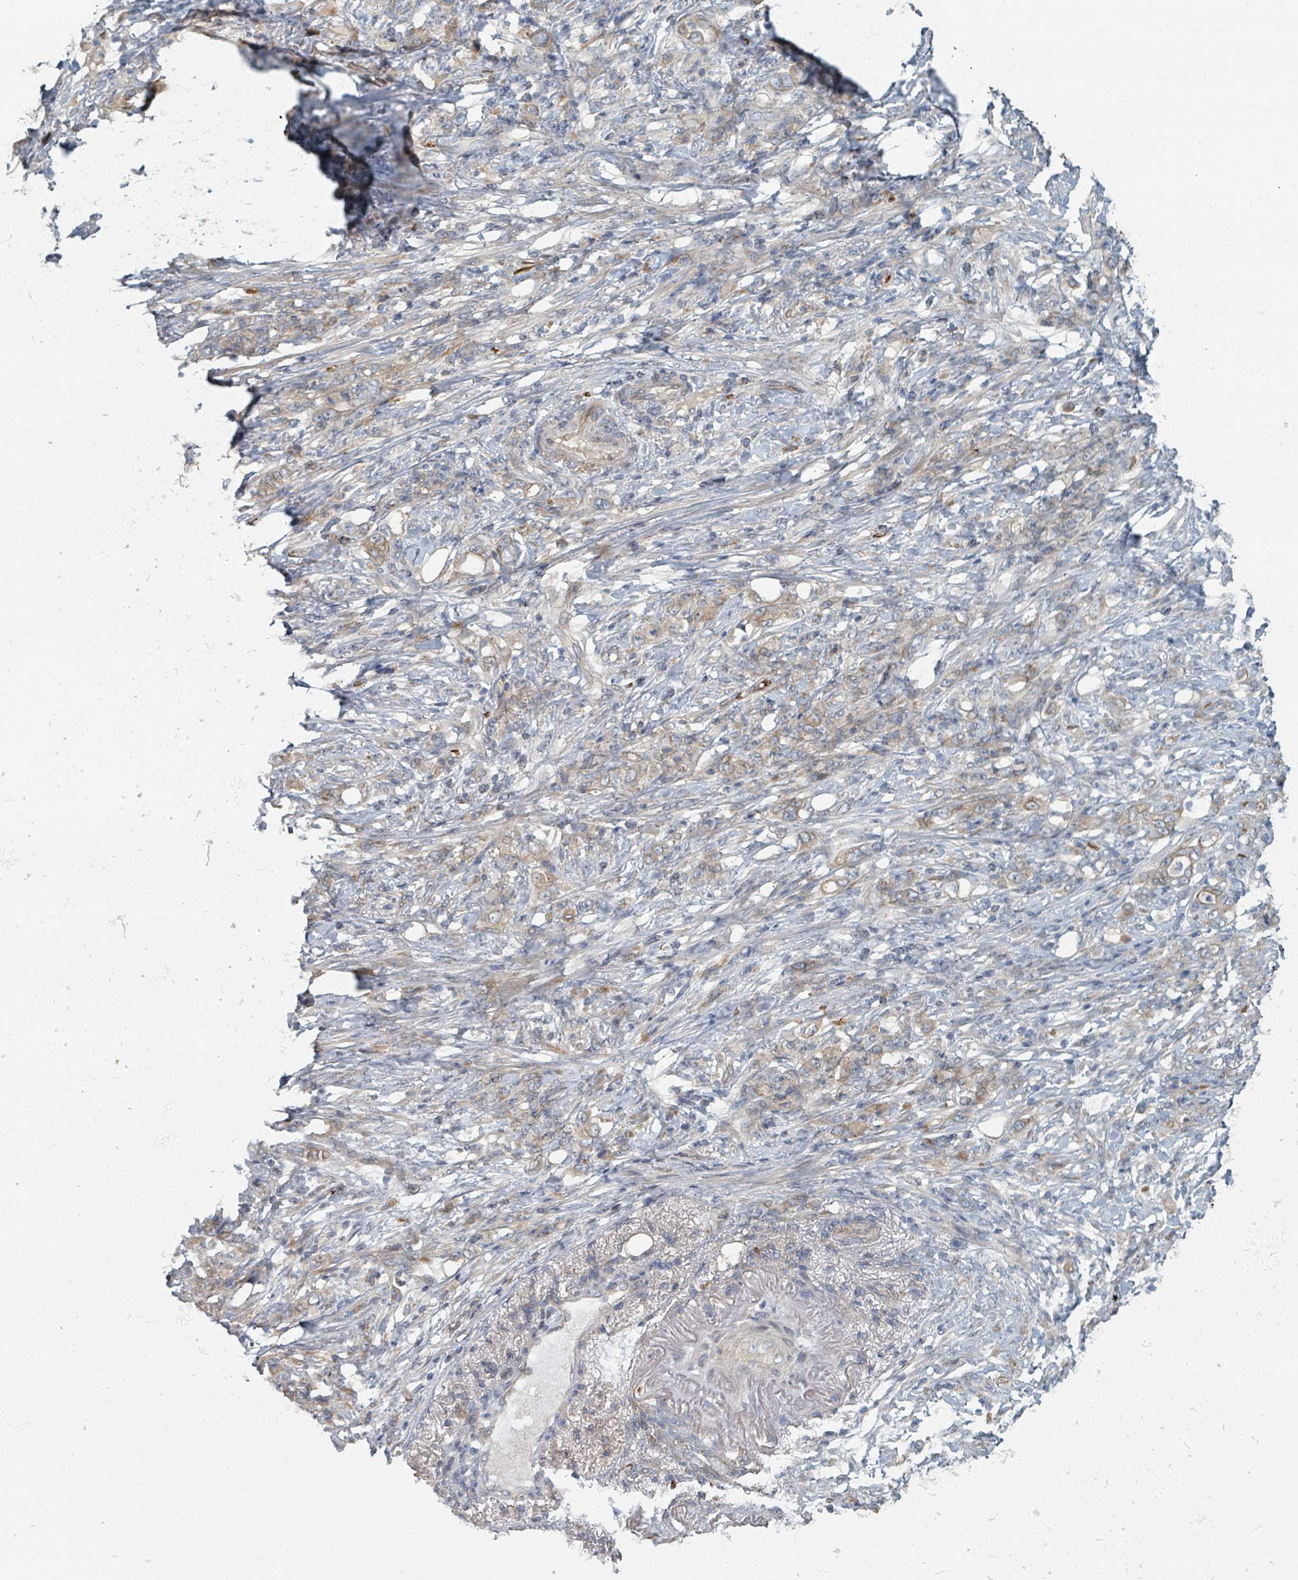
{"staining": {"intensity": "weak", "quantity": "25%-75%", "location": "cytoplasmic/membranous"}, "tissue": "stomach cancer", "cell_type": "Tumor cells", "image_type": "cancer", "snomed": [{"axis": "morphology", "description": "Adenocarcinoma, NOS"}, {"axis": "topography", "description": "Stomach"}], "caption": "Immunohistochemical staining of human stomach cancer exhibits weak cytoplasmic/membranous protein positivity in about 25%-75% of tumor cells. (DAB (3,3'-diaminobenzidine) IHC, brown staining for protein, blue staining for nuclei).", "gene": "TRPC4AP", "patient": {"sex": "female", "age": 79}}